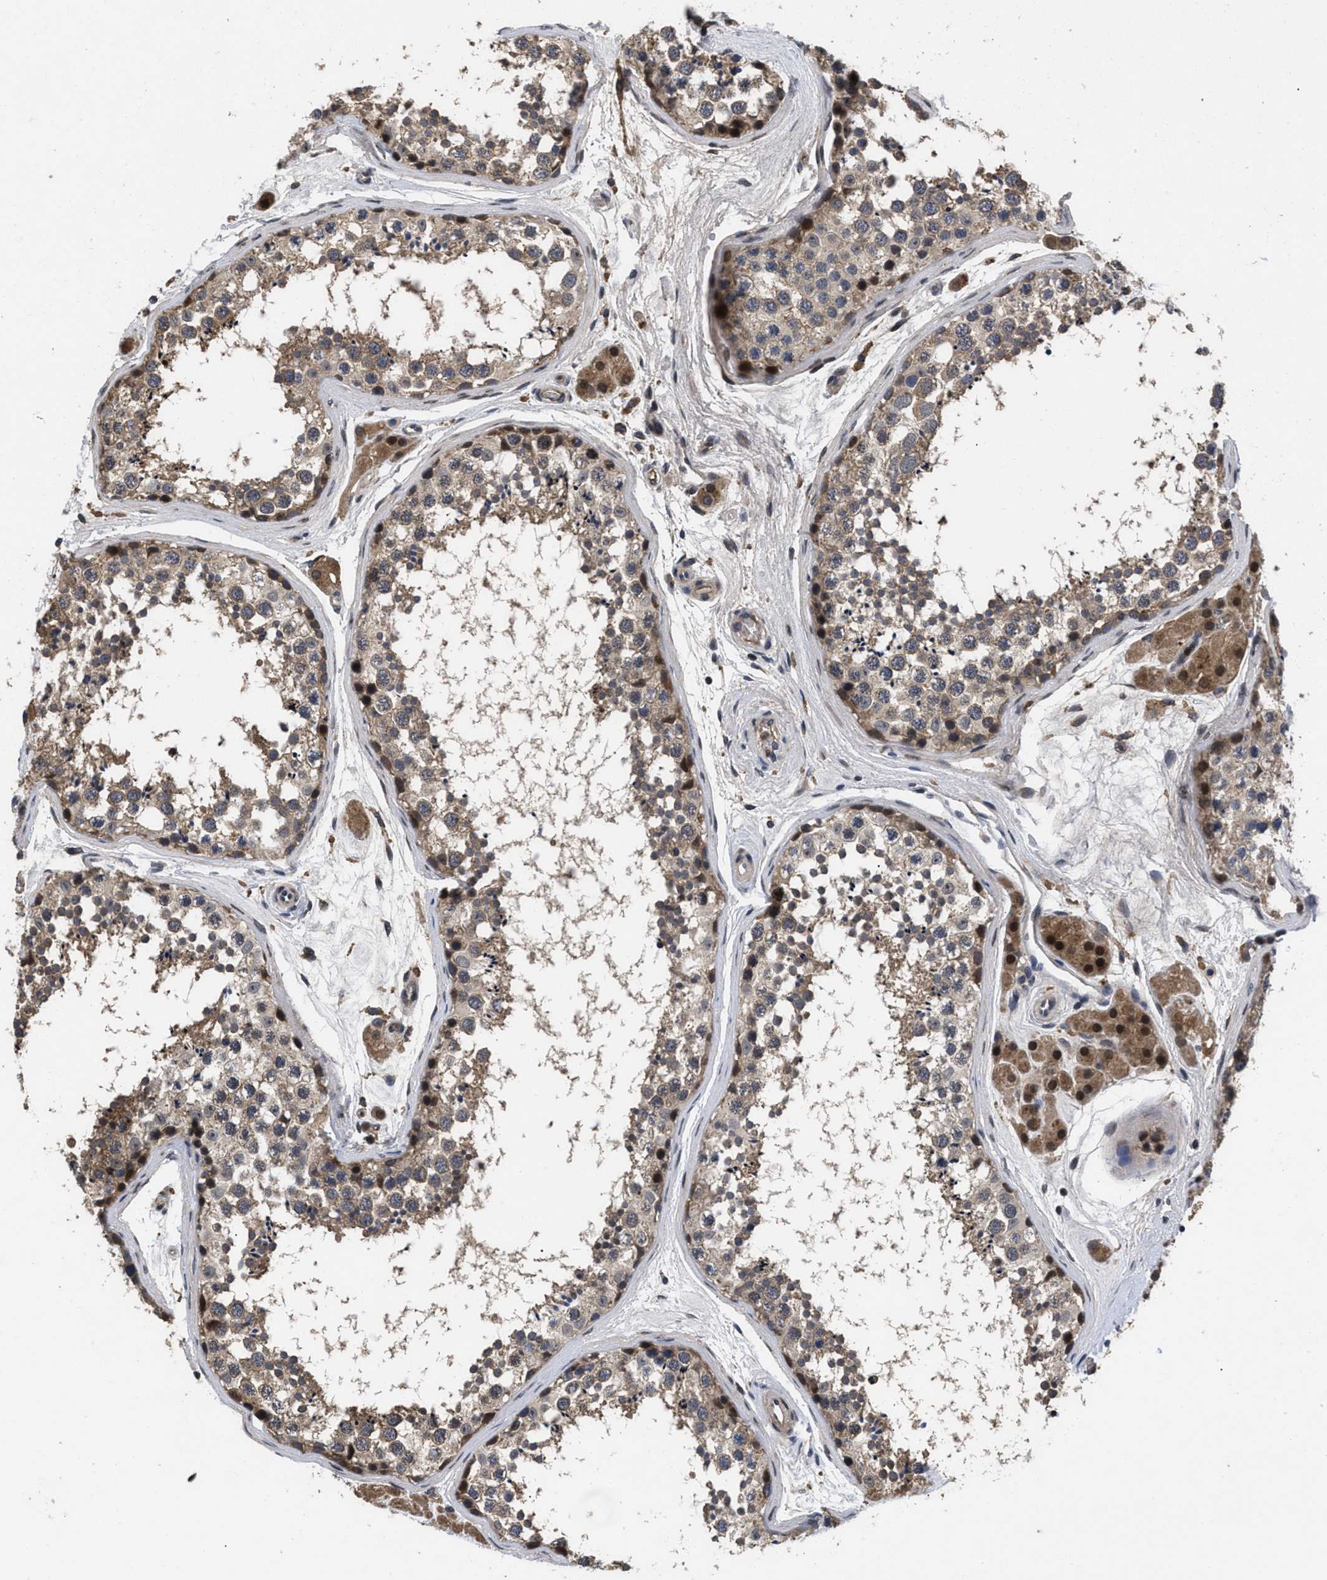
{"staining": {"intensity": "strong", "quantity": "<25%", "location": "cytoplasmic/membranous,nuclear"}, "tissue": "testis", "cell_type": "Cells in seminiferous ducts", "image_type": "normal", "snomed": [{"axis": "morphology", "description": "Normal tissue, NOS"}, {"axis": "topography", "description": "Testis"}], "caption": "Protein staining shows strong cytoplasmic/membranous,nuclear expression in approximately <25% of cells in seminiferous ducts in benign testis.", "gene": "FAM200A", "patient": {"sex": "male", "age": 56}}